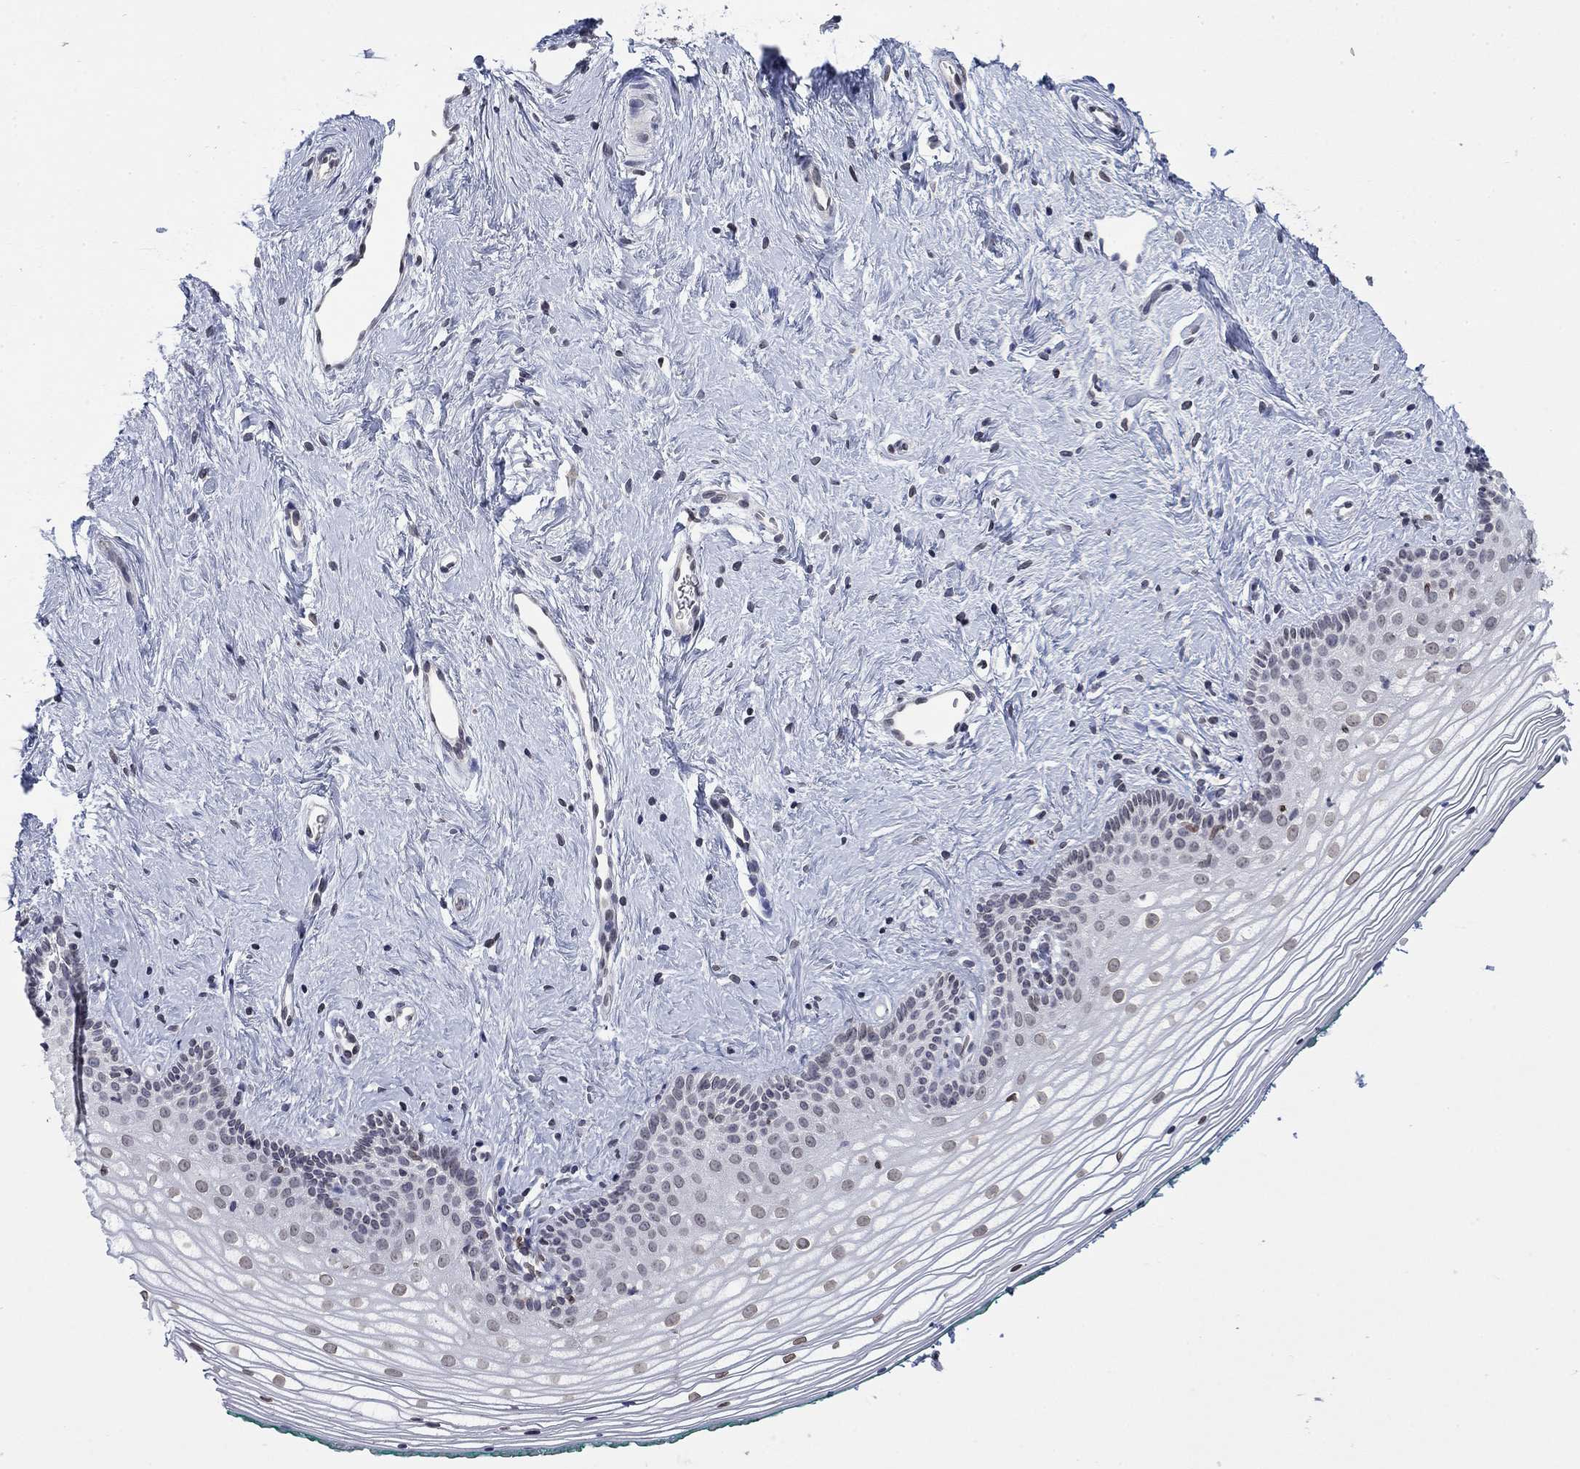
{"staining": {"intensity": "weak", "quantity": "<25%", "location": "cytoplasmic/membranous,nuclear"}, "tissue": "vagina", "cell_type": "Squamous epithelial cells", "image_type": "normal", "snomed": [{"axis": "morphology", "description": "Normal tissue, NOS"}, {"axis": "topography", "description": "Vagina"}], "caption": "This is a image of IHC staining of unremarkable vagina, which shows no expression in squamous epithelial cells.", "gene": "TOR1AIP1", "patient": {"sex": "female", "age": 36}}